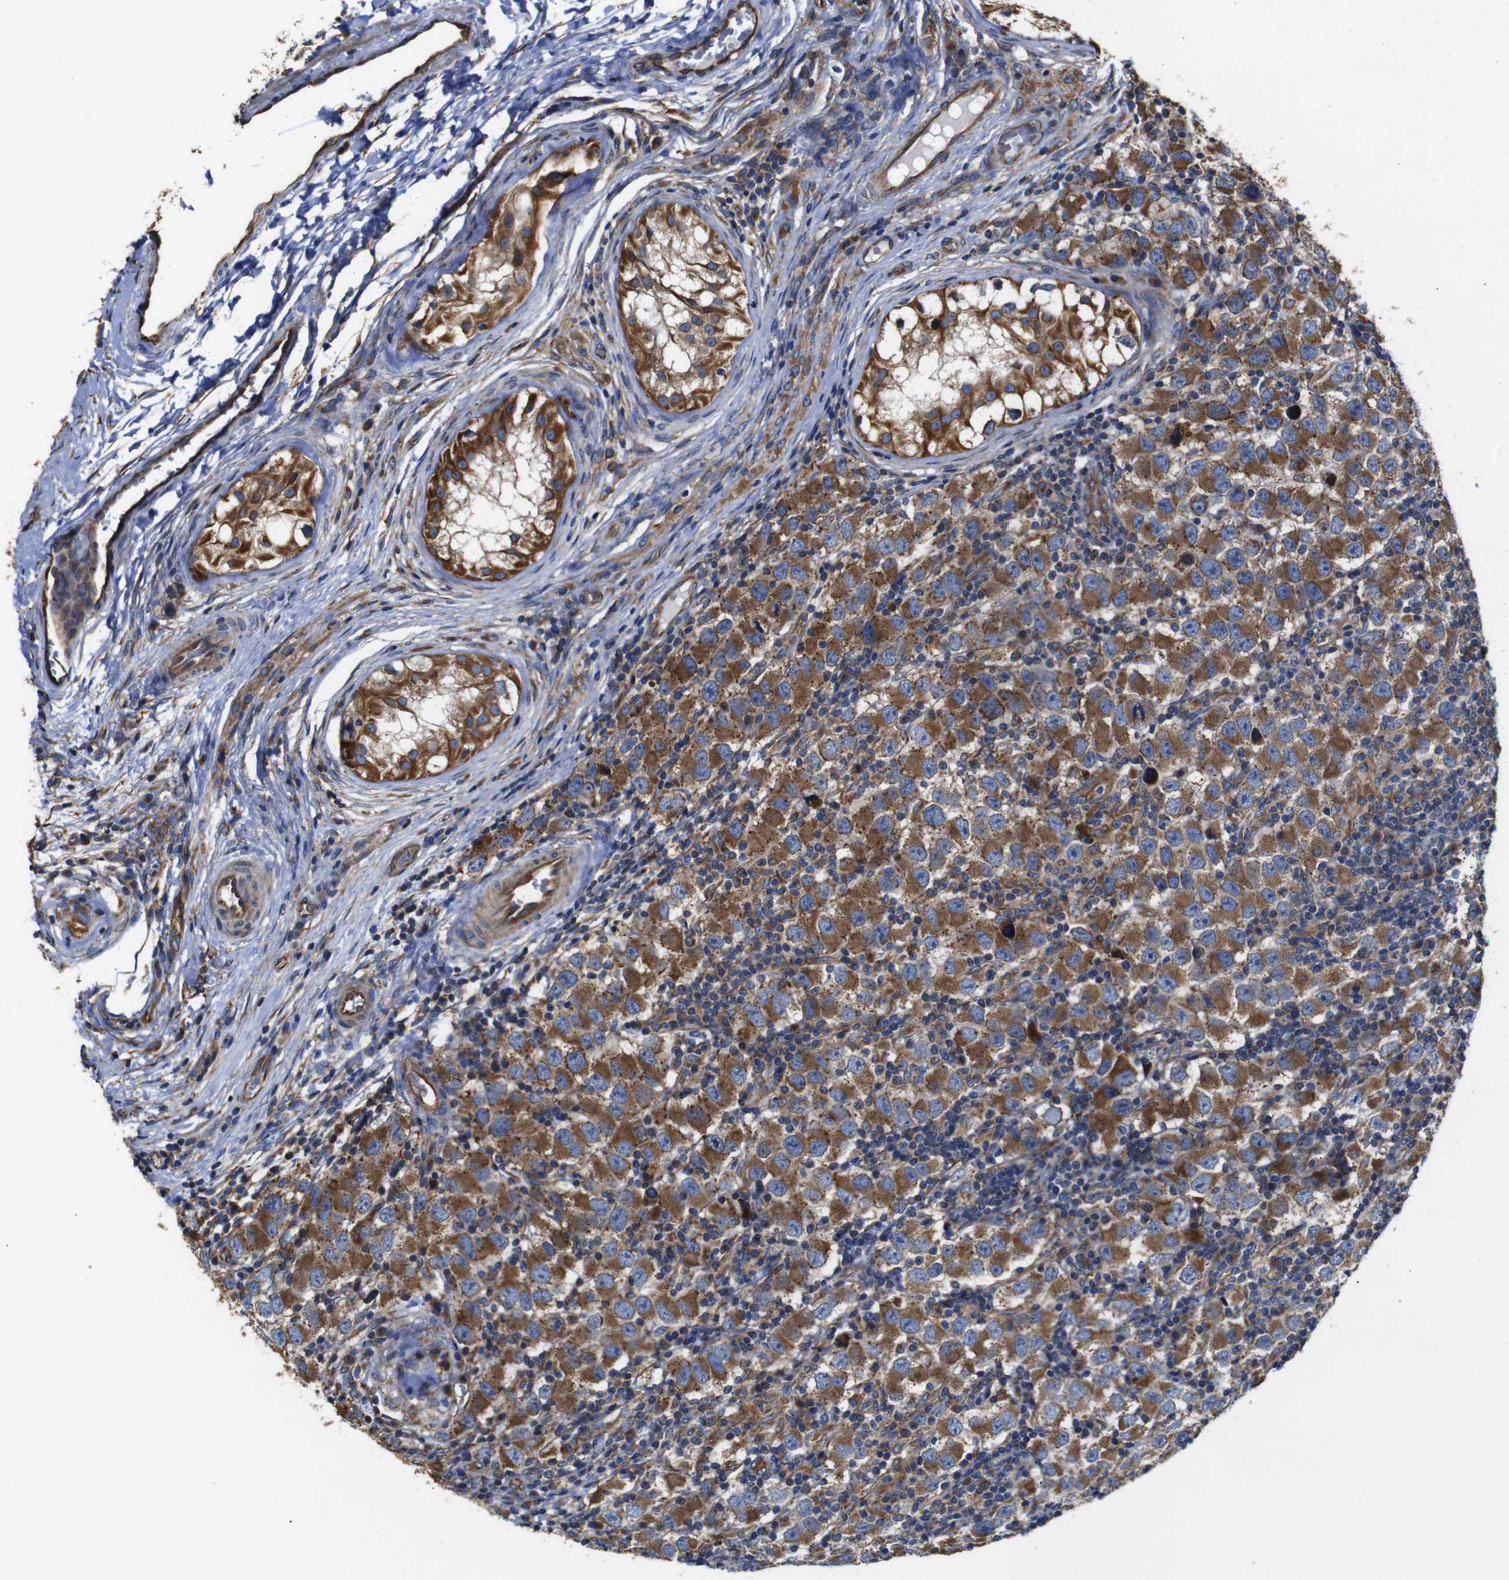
{"staining": {"intensity": "moderate", "quantity": ">75%", "location": "cytoplasmic/membranous"}, "tissue": "testis cancer", "cell_type": "Tumor cells", "image_type": "cancer", "snomed": [{"axis": "morphology", "description": "Carcinoma, Embryonal, NOS"}, {"axis": "topography", "description": "Testis"}], "caption": "Immunohistochemical staining of human testis cancer shows medium levels of moderate cytoplasmic/membranous protein positivity in approximately >75% of tumor cells. The protein is stained brown, and the nuclei are stained in blue (DAB (3,3'-diaminobenzidine) IHC with brightfield microscopy, high magnification).", "gene": "POMK", "patient": {"sex": "male", "age": 21}}